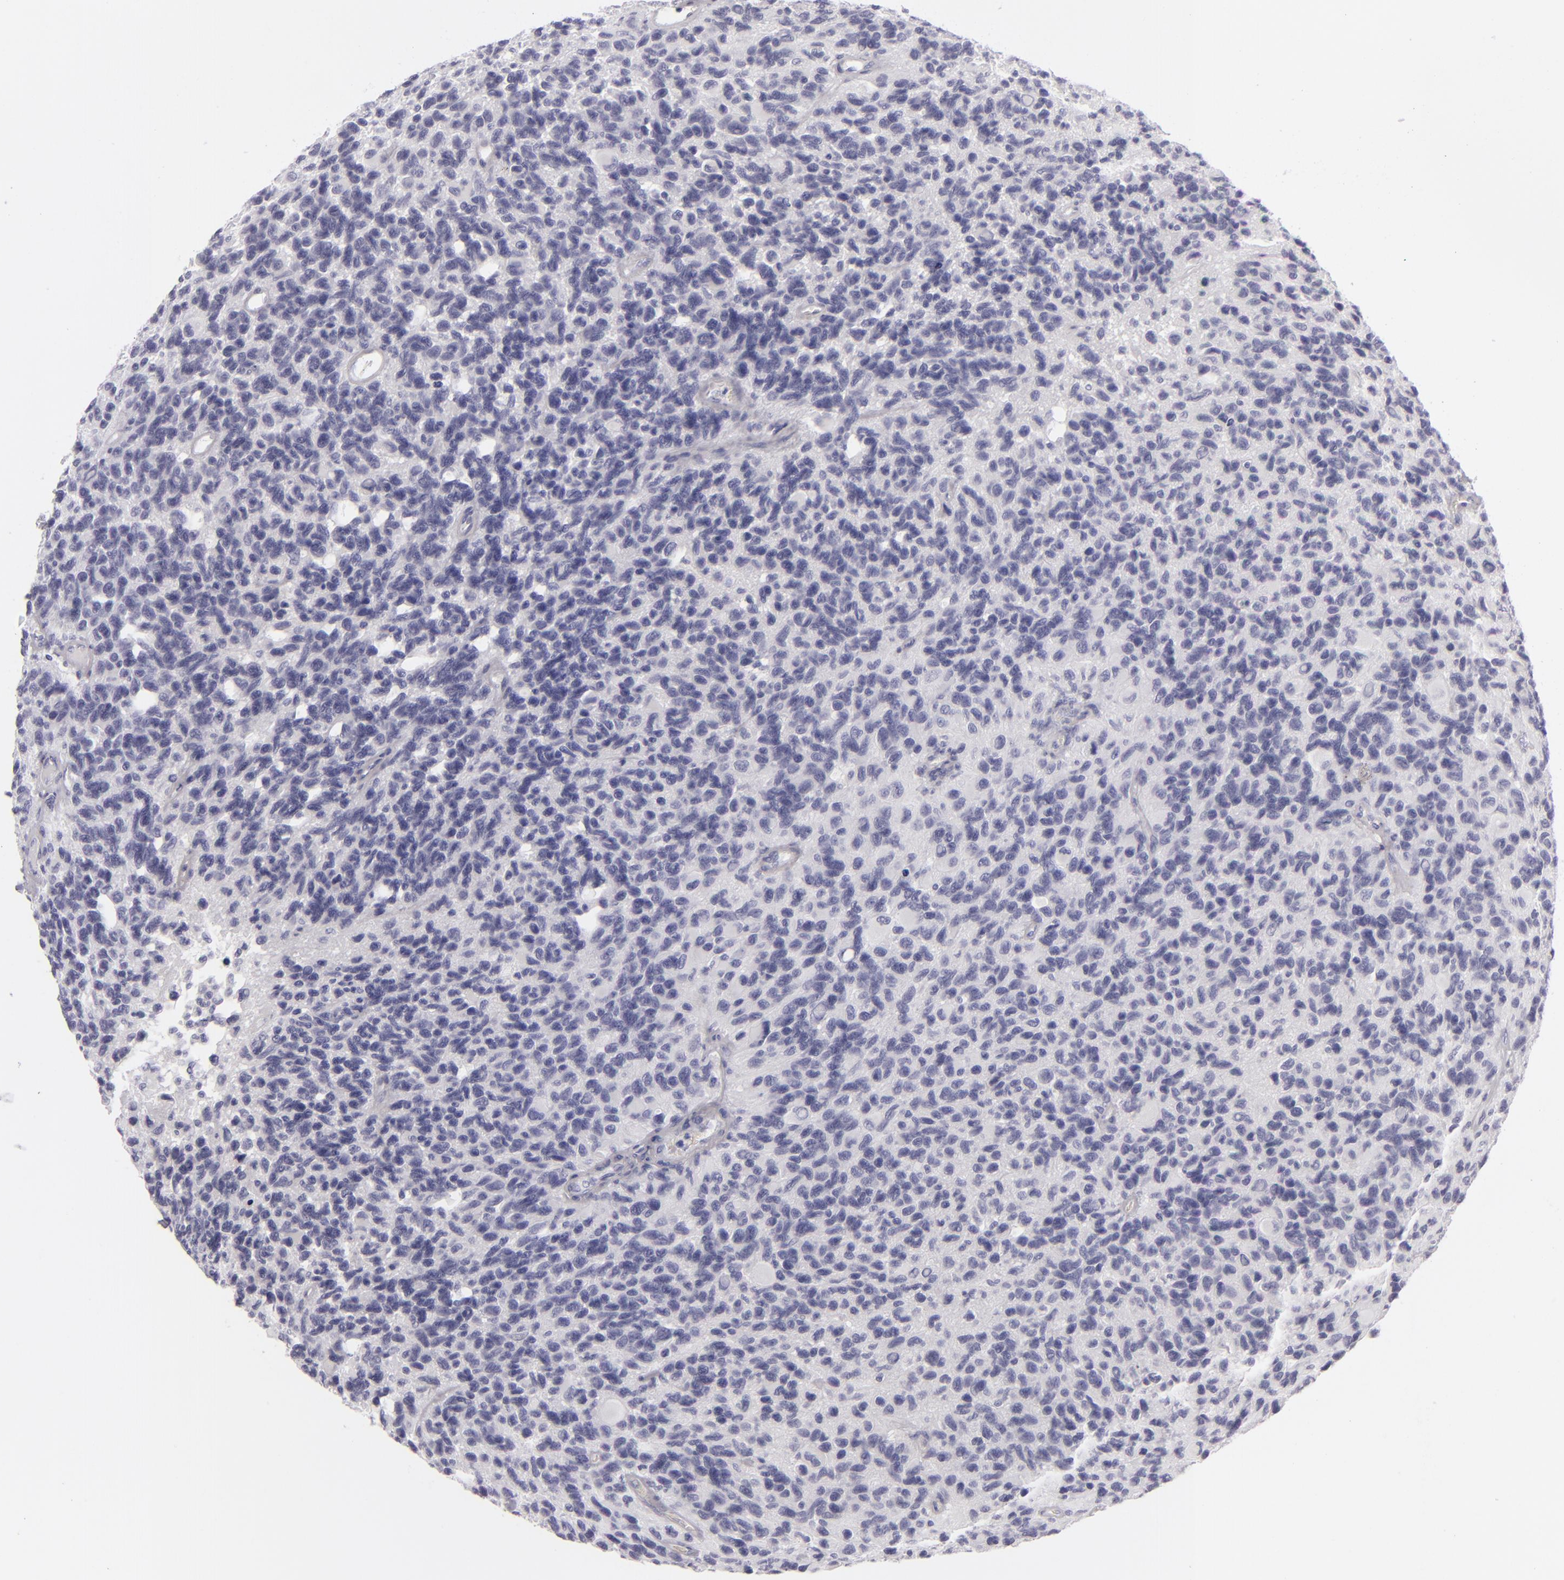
{"staining": {"intensity": "negative", "quantity": "none", "location": "none"}, "tissue": "glioma", "cell_type": "Tumor cells", "image_type": "cancer", "snomed": [{"axis": "morphology", "description": "Glioma, malignant, High grade"}, {"axis": "topography", "description": "Brain"}], "caption": "The image exhibits no staining of tumor cells in glioma.", "gene": "CDX2", "patient": {"sex": "male", "age": 77}}